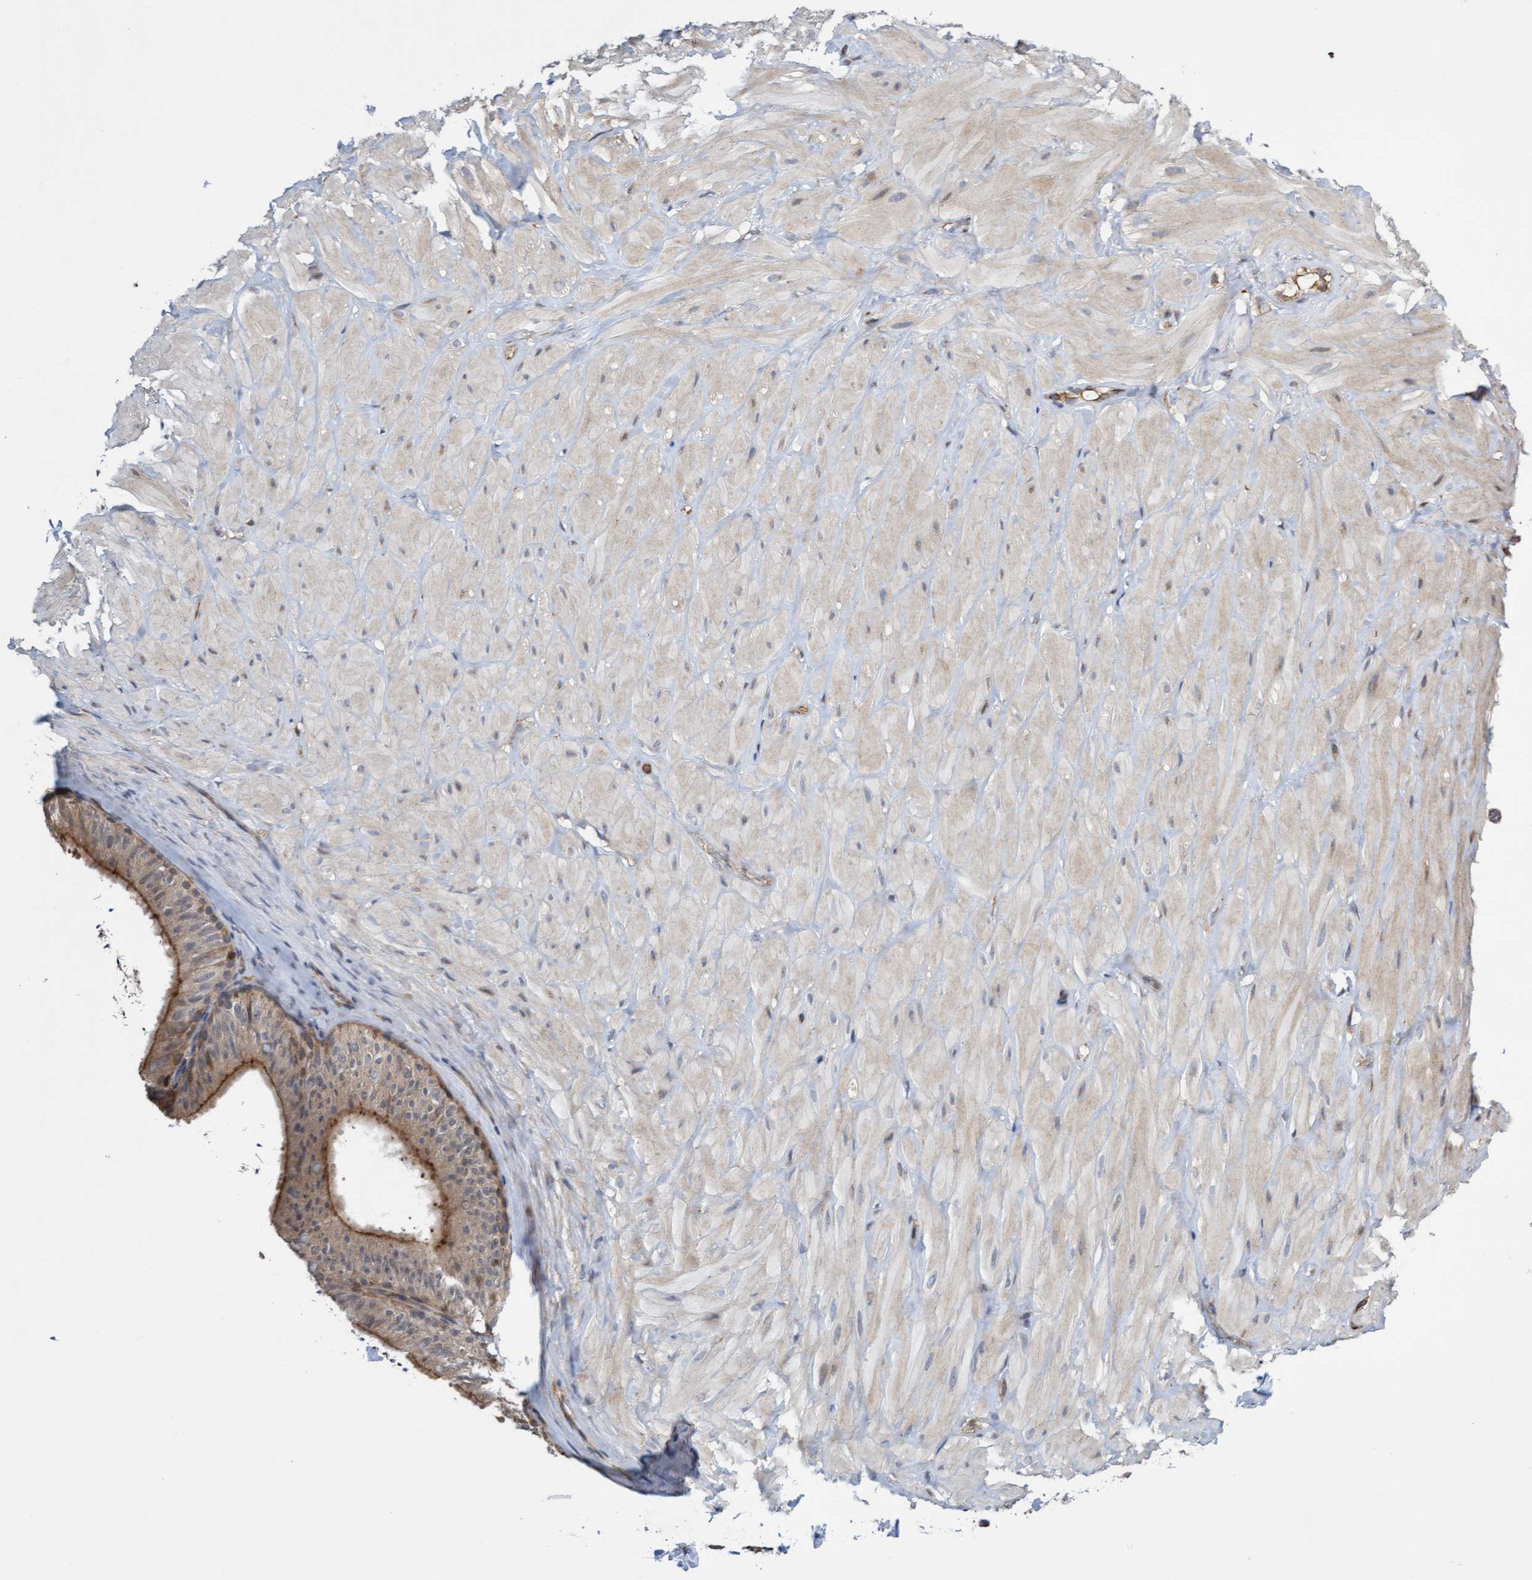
{"staining": {"intensity": "moderate", "quantity": ">75%", "location": "cytoplasmic/membranous"}, "tissue": "adipose tissue", "cell_type": "Adipocytes", "image_type": "normal", "snomed": [{"axis": "morphology", "description": "Normal tissue, NOS"}, {"axis": "topography", "description": "Adipose tissue"}, {"axis": "topography", "description": "Vascular tissue"}, {"axis": "topography", "description": "Peripheral nerve tissue"}], "caption": "Normal adipose tissue displays moderate cytoplasmic/membranous expression in approximately >75% of adipocytes, visualized by immunohistochemistry. (Brightfield microscopy of DAB IHC at high magnification).", "gene": "ITFG1", "patient": {"sex": "male", "age": 25}}